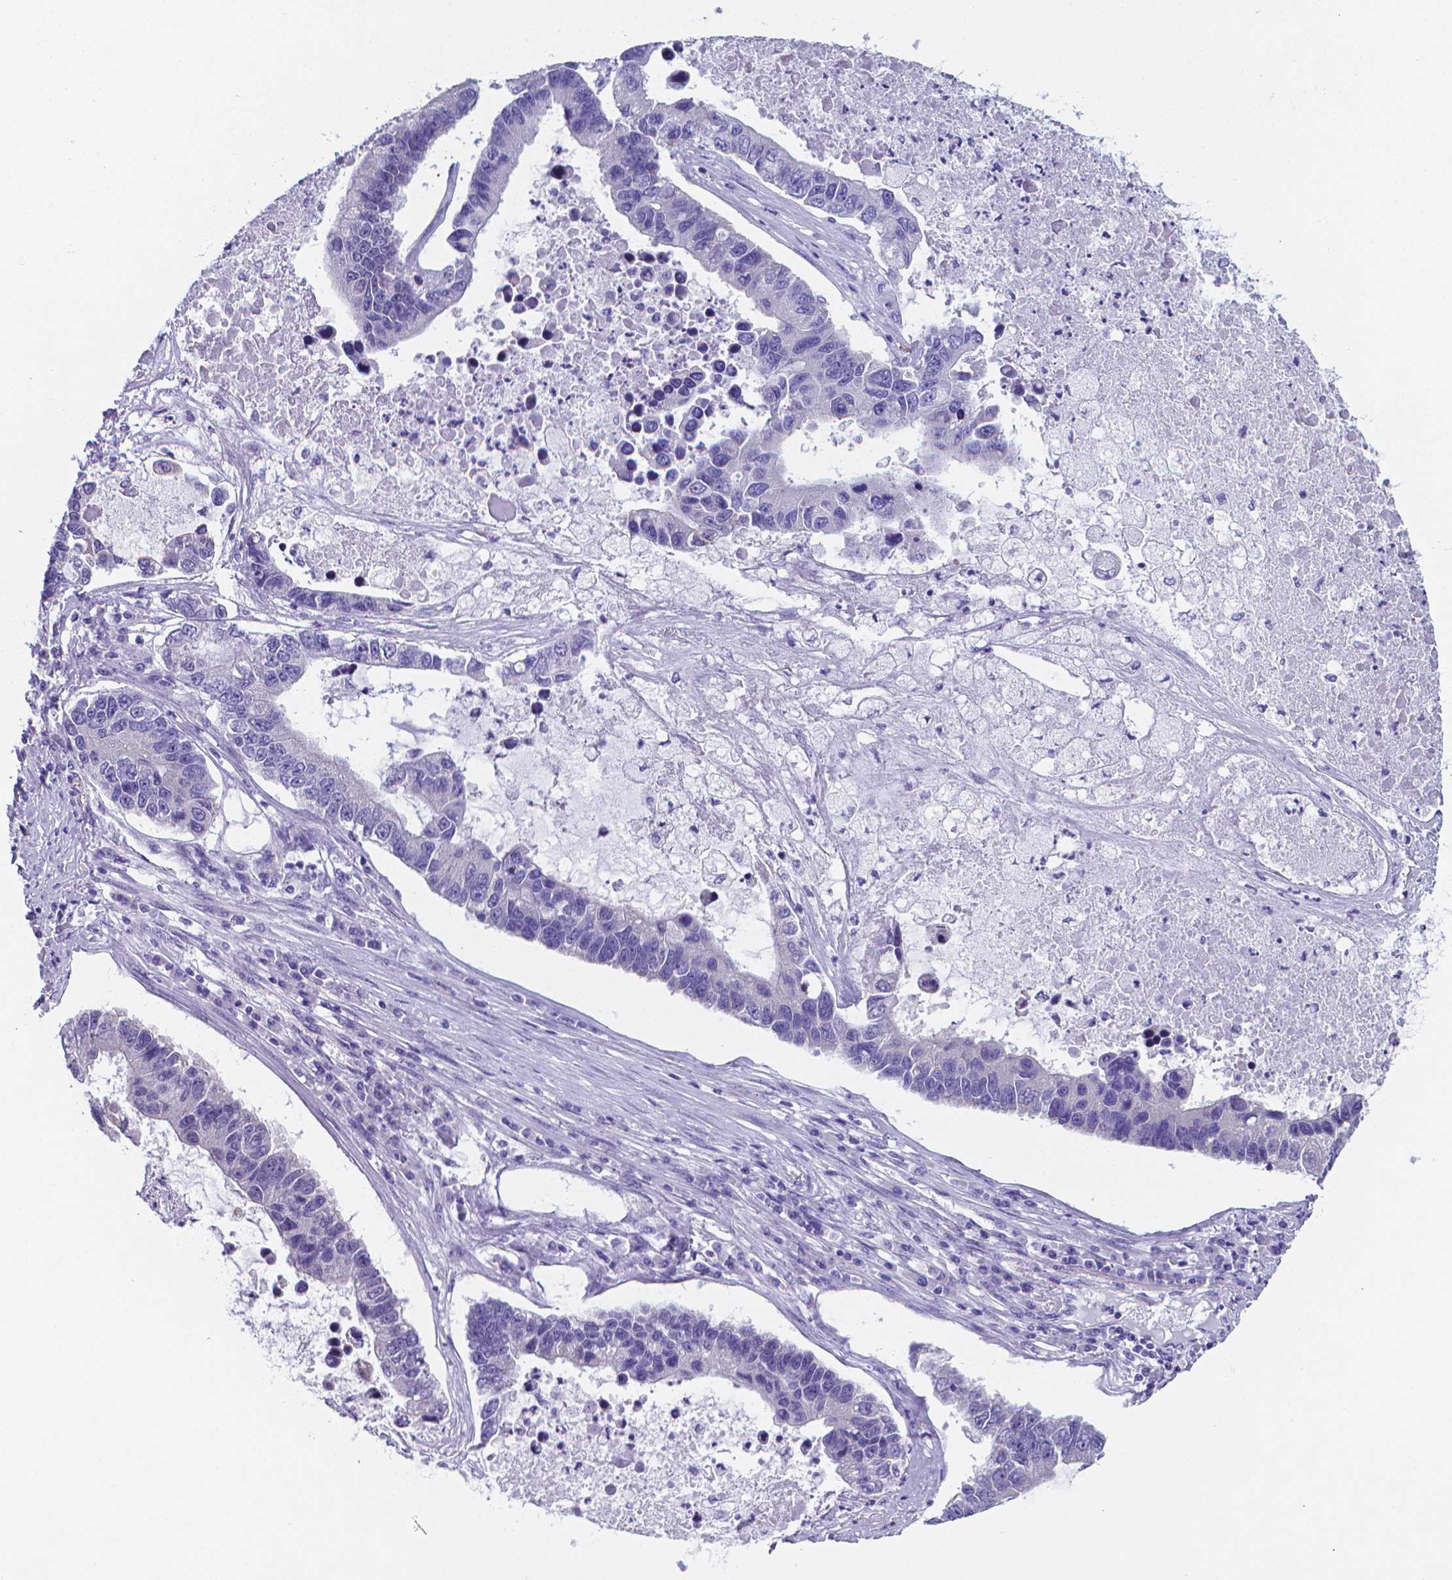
{"staining": {"intensity": "negative", "quantity": "none", "location": "none"}, "tissue": "lung cancer", "cell_type": "Tumor cells", "image_type": "cancer", "snomed": [{"axis": "morphology", "description": "Adenocarcinoma, NOS"}, {"axis": "topography", "description": "Bronchus"}, {"axis": "topography", "description": "Lung"}], "caption": "Immunohistochemical staining of lung adenocarcinoma displays no significant positivity in tumor cells. (Immunohistochemistry, brightfield microscopy, high magnification).", "gene": "LRRC73", "patient": {"sex": "female", "age": 51}}